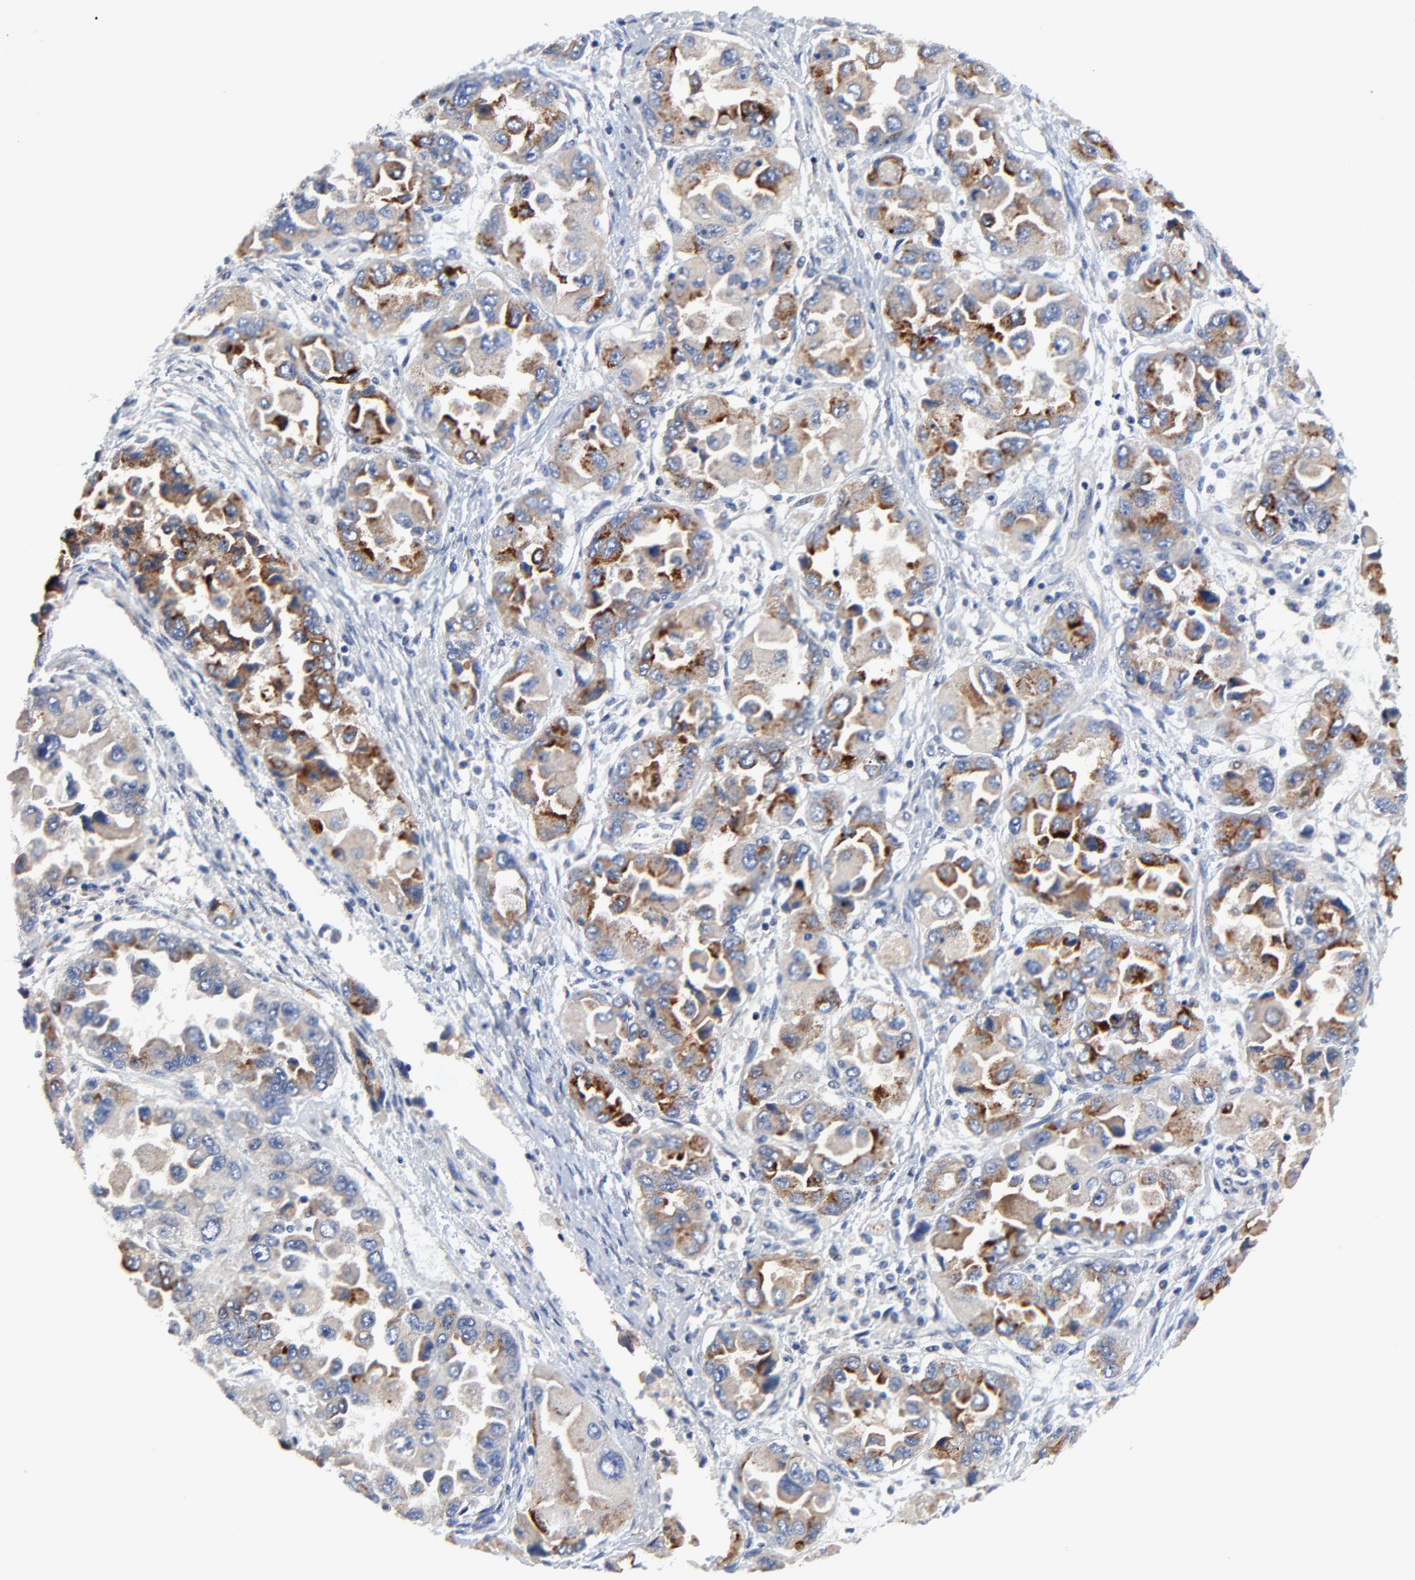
{"staining": {"intensity": "moderate", "quantity": "25%-75%", "location": "cytoplasmic/membranous"}, "tissue": "ovarian cancer", "cell_type": "Tumor cells", "image_type": "cancer", "snomed": [{"axis": "morphology", "description": "Cystadenocarcinoma, serous, NOS"}, {"axis": "topography", "description": "Ovary"}], "caption": "Serous cystadenocarcinoma (ovarian) stained with DAB IHC exhibits medium levels of moderate cytoplasmic/membranous expression in about 25%-75% of tumor cells.", "gene": "VAV2", "patient": {"sex": "female", "age": 84}}